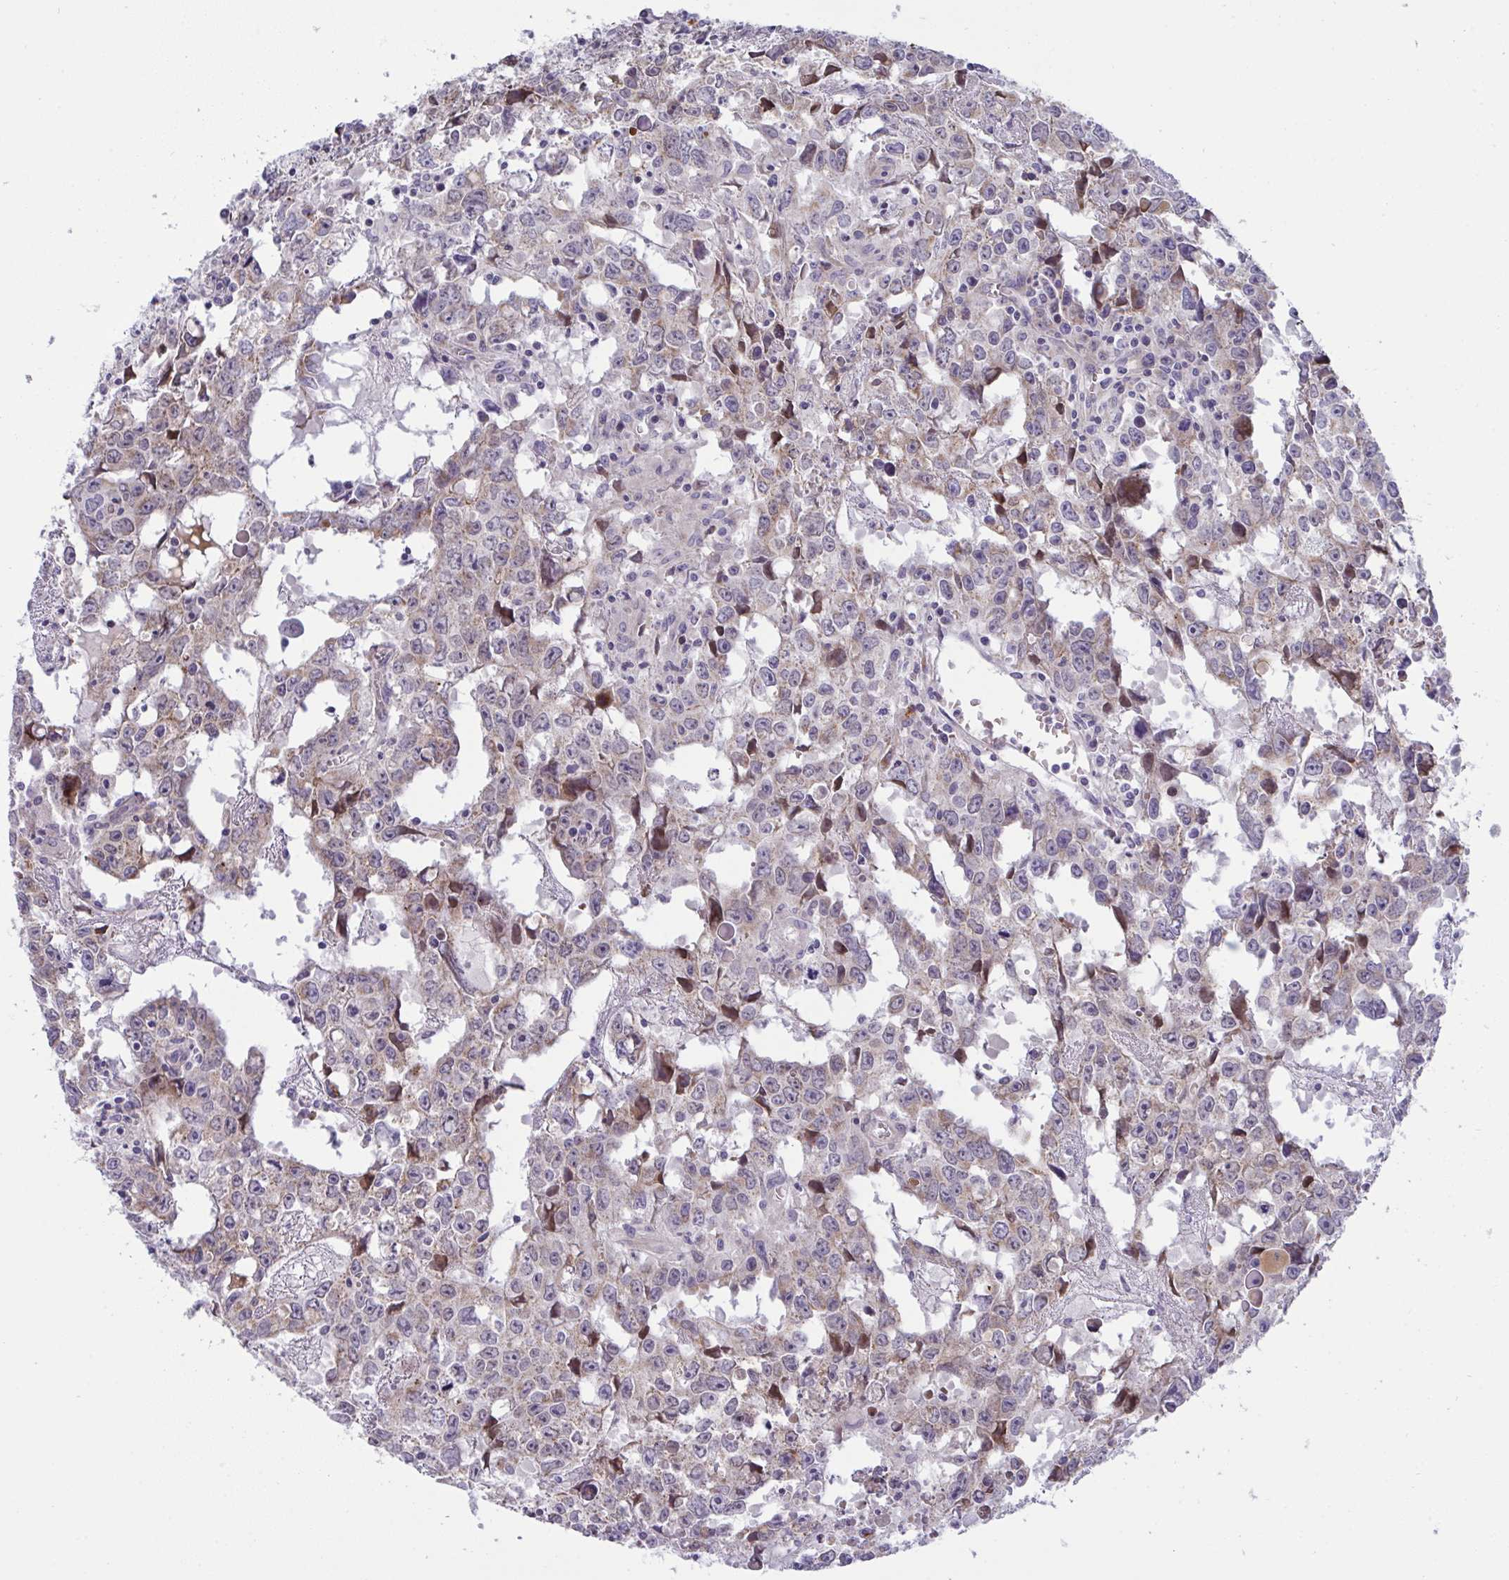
{"staining": {"intensity": "weak", "quantity": ">75%", "location": "cytoplasmic/membranous"}, "tissue": "testis cancer", "cell_type": "Tumor cells", "image_type": "cancer", "snomed": [{"axis": "morphology", "description": "Carcinoma, Embryonal, NOS"}, {"axis": "topography", "description": "Testis"}], "caption": "Testis cancer stained with DAB immunohistochemistry displays low levels of weak cytoplasmic/membranous staining in about >75% of tumor cells. (brown staining indicates protein expression, while blue staining denotes nuclei).", "gene": "NTN1", "patient": {"sex": "male", "age": 22}}